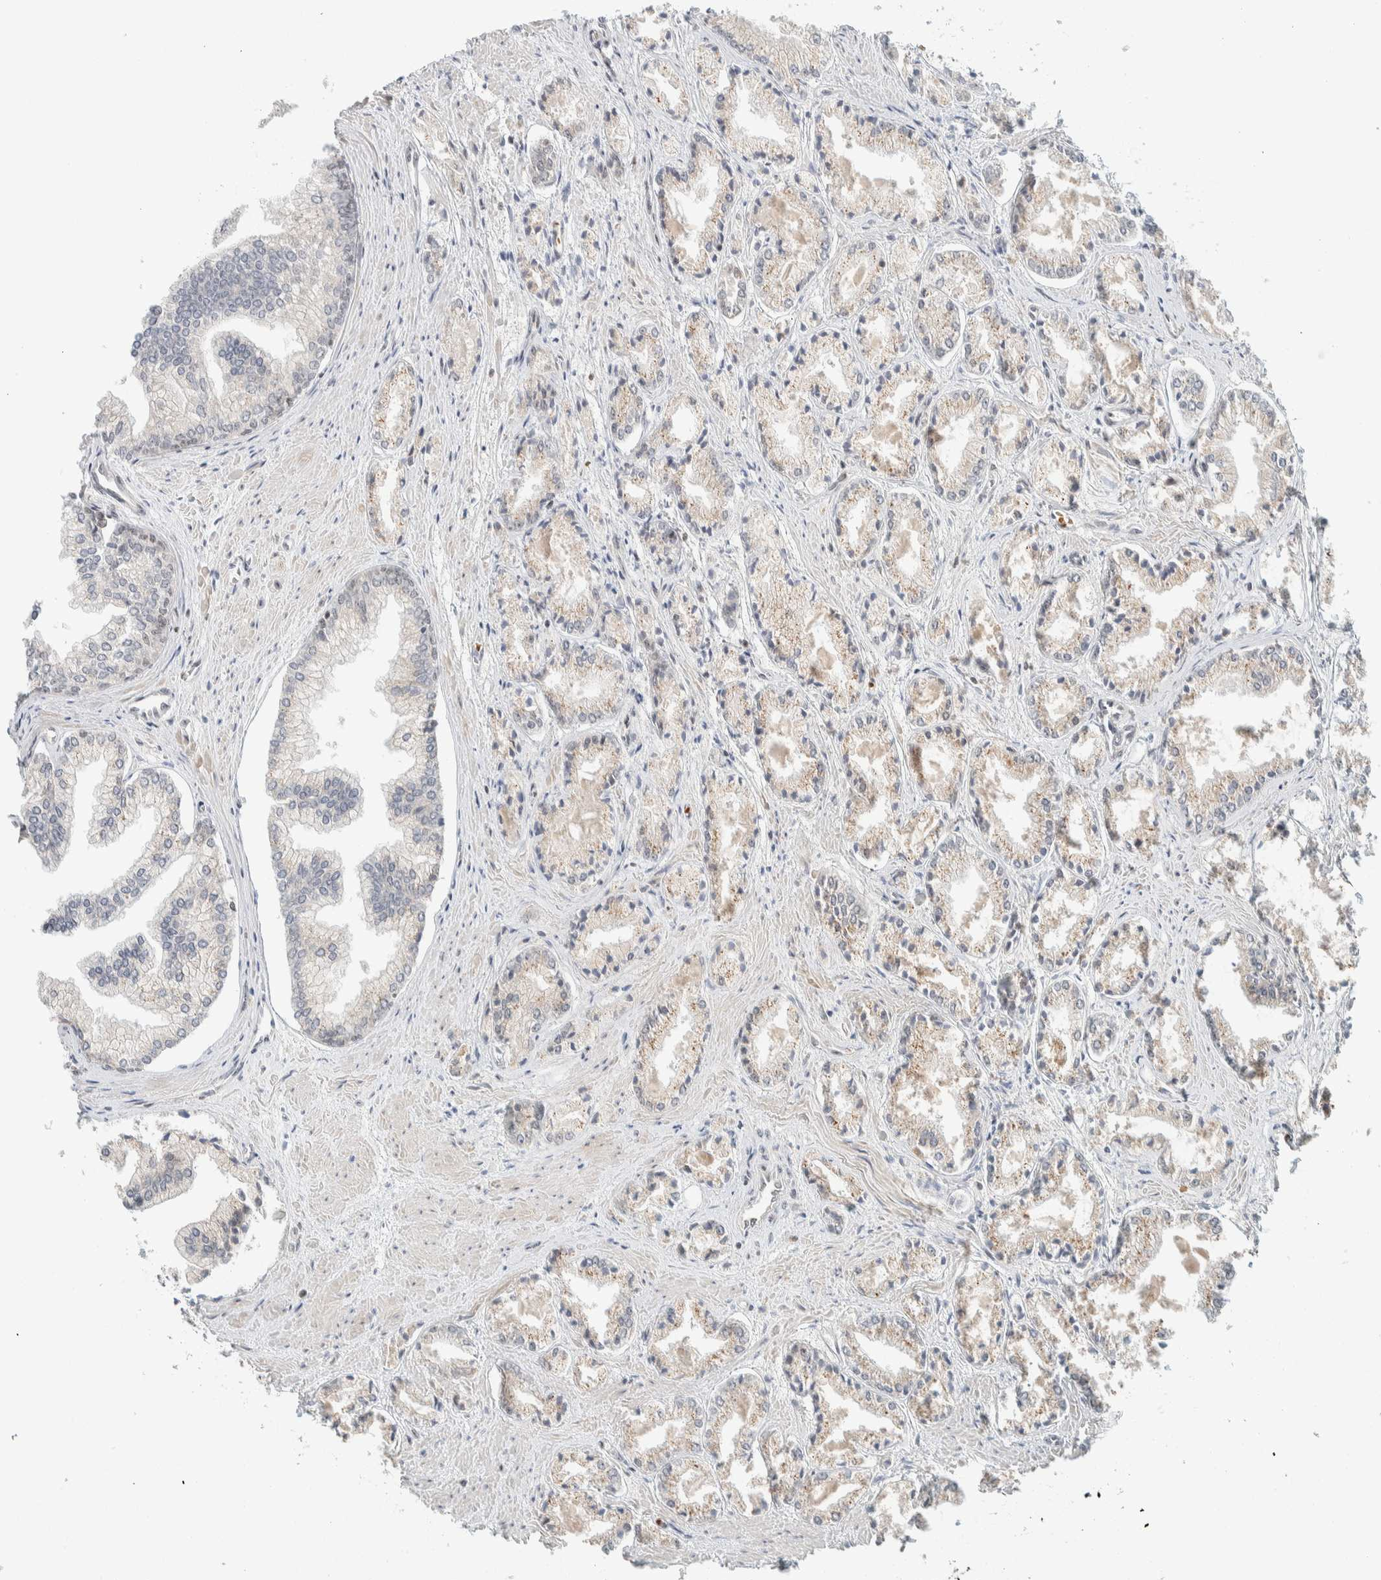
{"staining": {"intensity": "weak", "quantity": "<25%", "location": "cytoplasmic/membranous"}, "tissue": "prostate cancer", "cell_type": "Tumor cells", "image_type": "cancer", "snomed": [{"axis": "morphology", "description": "Adenocarcinoma, Low grade"}, {"axis": "topography", "description": "Prostate"}], "caption": "A high-resolution image shows IHC staining of low-grade adenocarcinoma (prostate), which shows no significant staining in tumor cells.", "gene": "ZBTB2", "patient": {"sex": "male", "age": 52}}